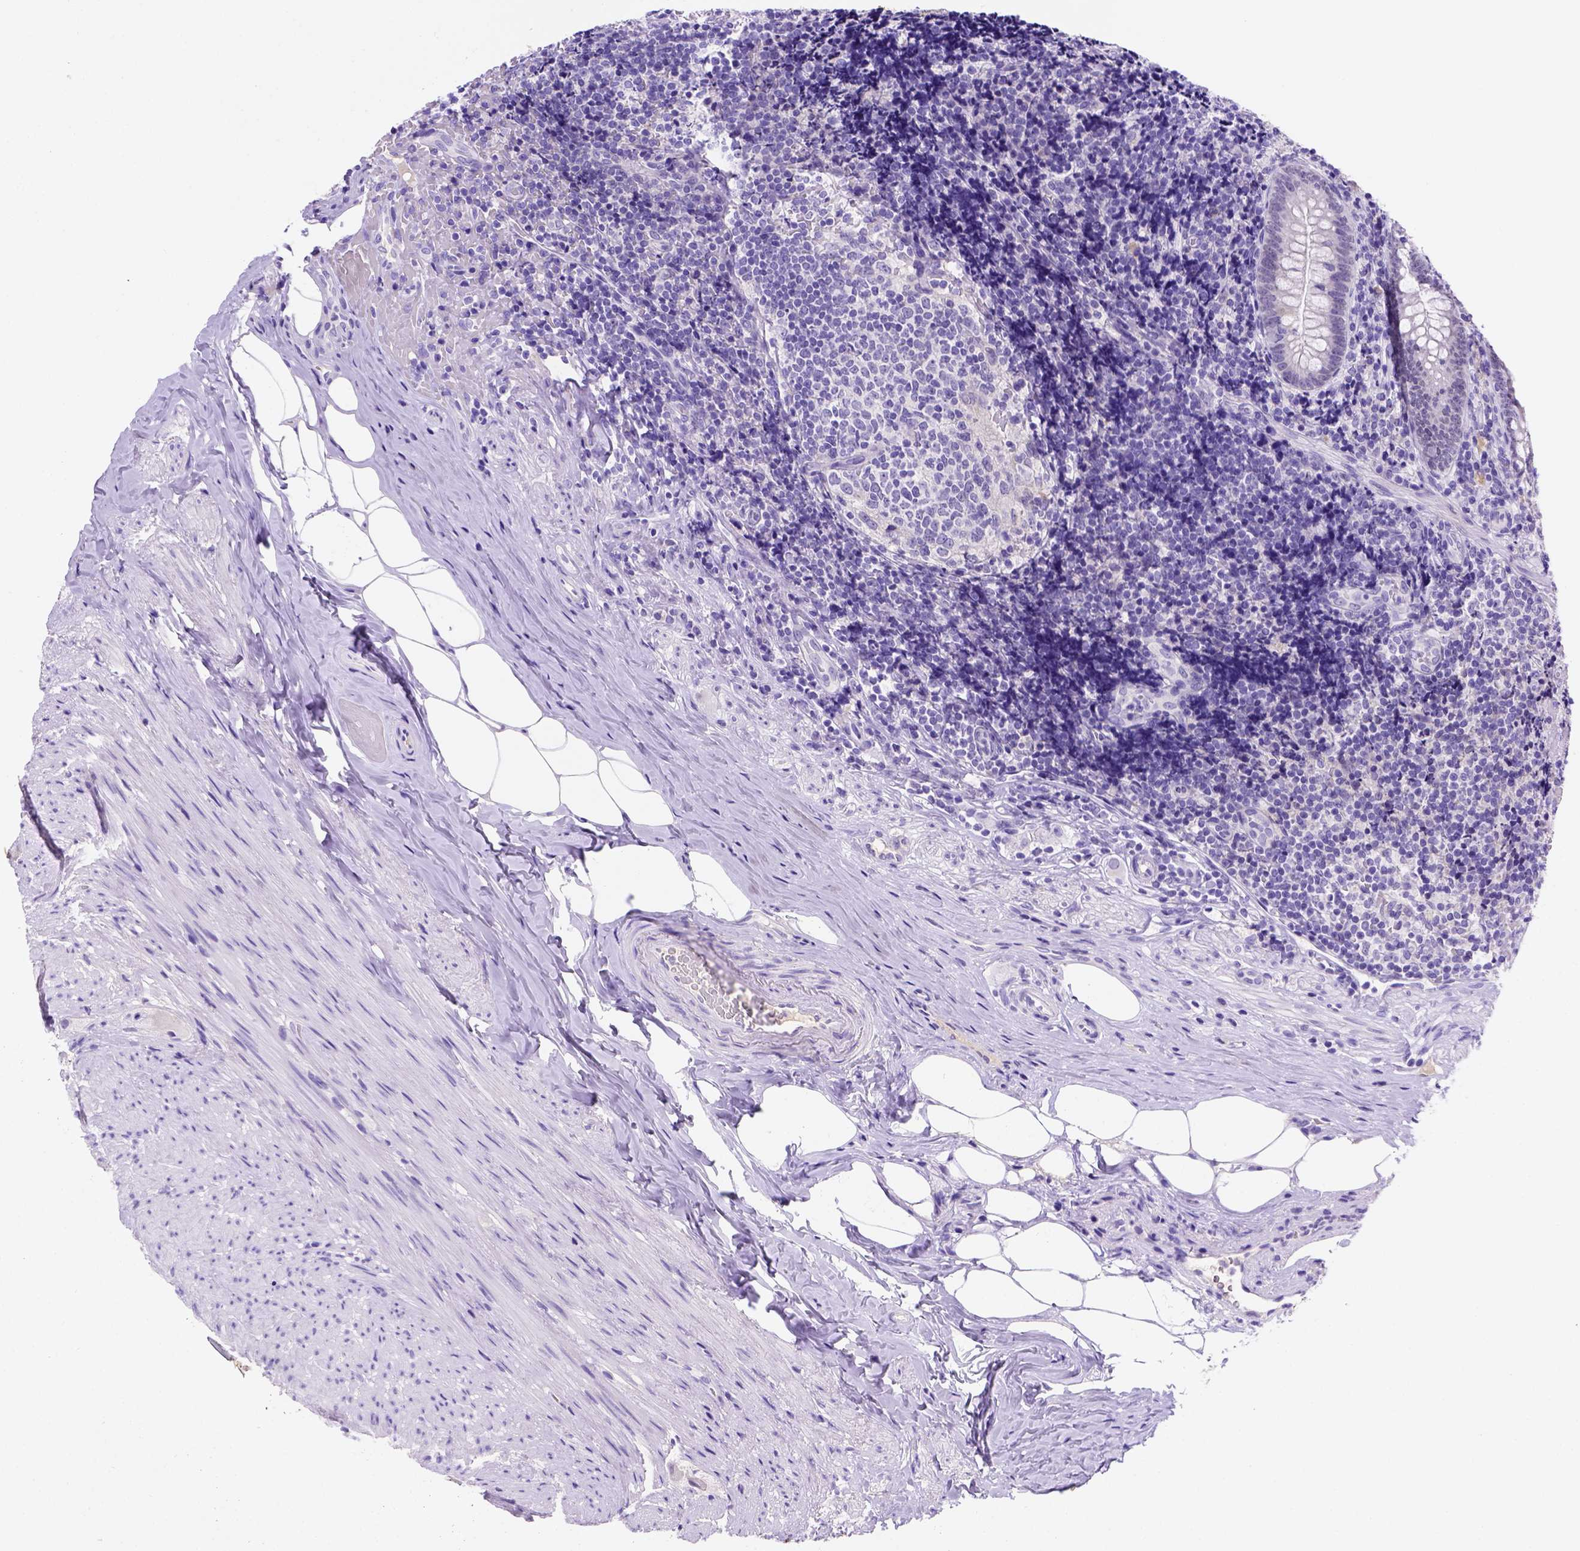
{"staining": {"intensity": "negative", "quantity": "none", "location": "none"}, "tissue": "appendix", "cell_type": "Glandular cells", "image_type": "normal", "snomed": [{"axis": "morphology", "description": "Normal tissue, NOS"}, {"axis": "topography", "description": "Appendix"}], "caption": "A micrograph of human appendix is negative for staining in glandular cells. The staining was performed using DAB (3,3'-diaminobenzidine) to visualize the protein expression in brown, while the nuclei were stained in blue with hematoxylin (Magnification: 20x).", "gene": "FAM81B", "patient": {"sex": "male", "age": 47}}